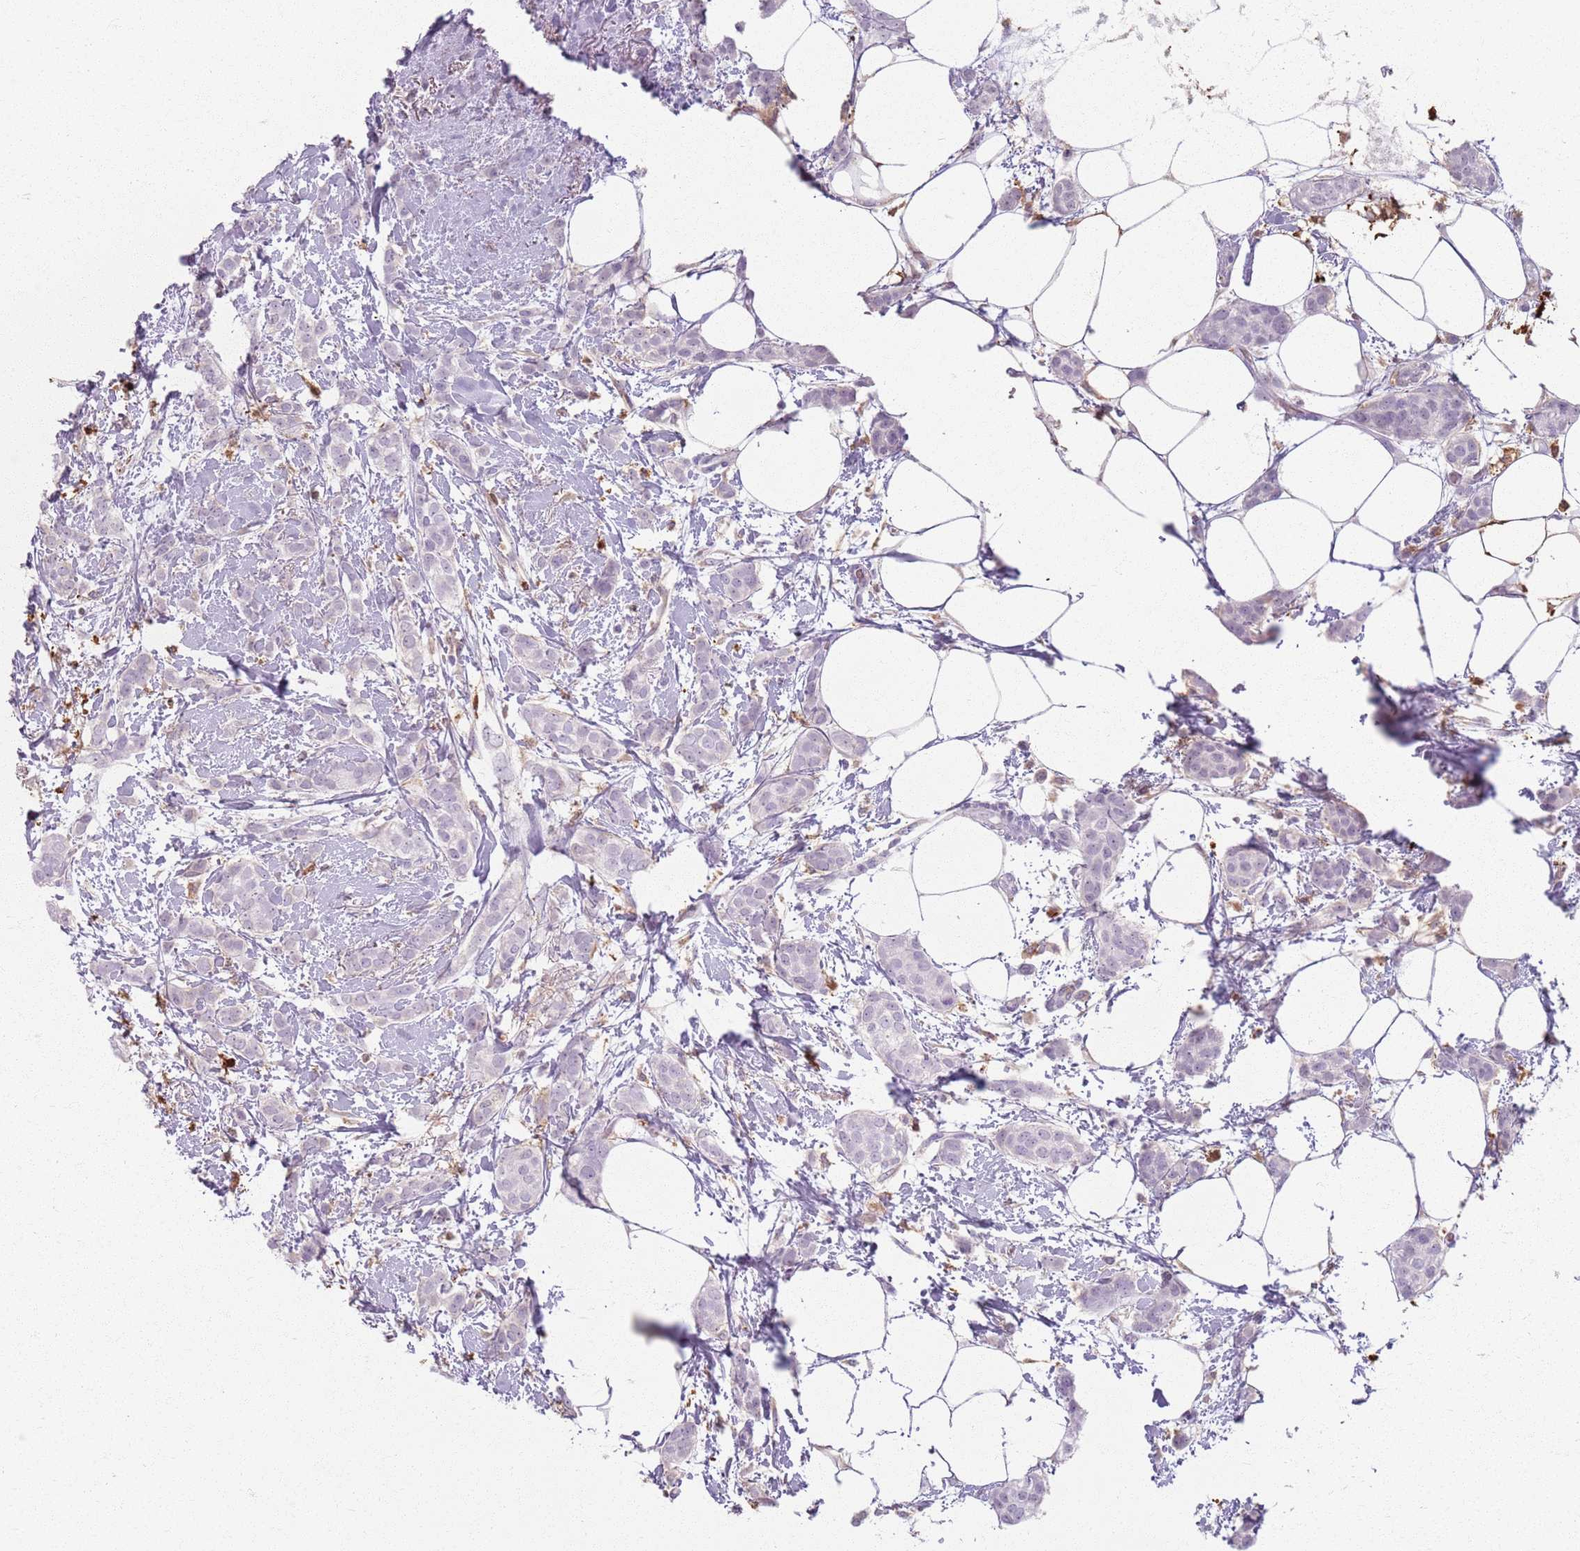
{"staining": {"intensity": "negative", "quantity": "none", "location": "none"}, "tissue": "breast cancer", "cell_type": "Tumor cells", "image_type": "cancer", "snomed": [{"axis": "morphology", "description": "Duct carcinoma"}, {"axis": "topography", "description": "Breast"}], "caption": "DAB (3,3'-diaminobenzidine) immunohistochemical staining of human breast intraductal carcinoma displays no significant staining in tumor cells.", "gene": "GDPGP1", "patient": {"sex": "female", "age": 72}}